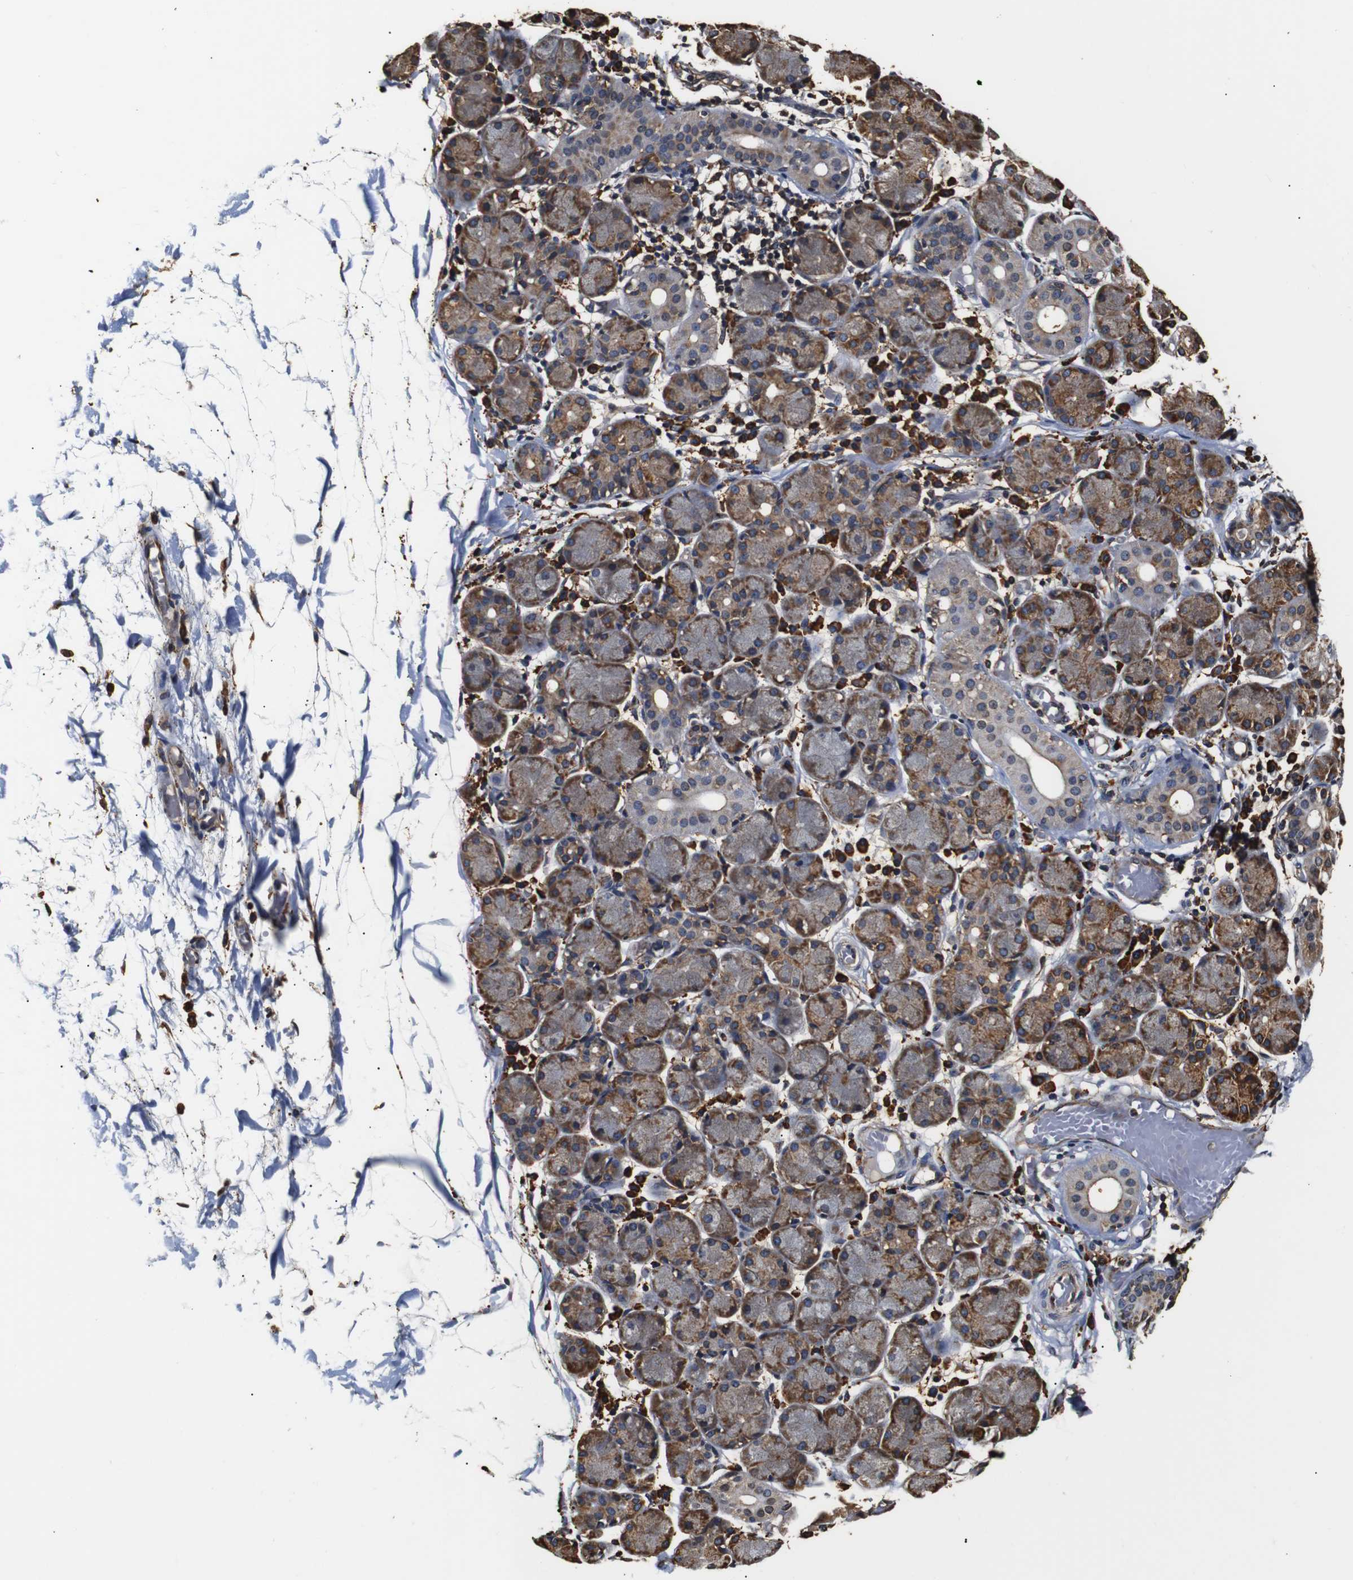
{"staining": {"intensity": "moderate", "quantity": "25%-75%", "location": "cytoplasmic/membranous"}, "tissue": "salivary gland", "cell_type": "Glandular cells", "image_type": "normal", "snomed": [{"axis": "morphology", "description": "Normal tissue, NOS"}, {"axis": "topography", "description": "Salivary gland"}], "caption": "Moderate cytoplasmic/membranous protein positivity is seen in about 25%-75% of glandular cells in salivary gland.", "gene": "HHIP", "patient": {"sex": "female", "age": 24}}